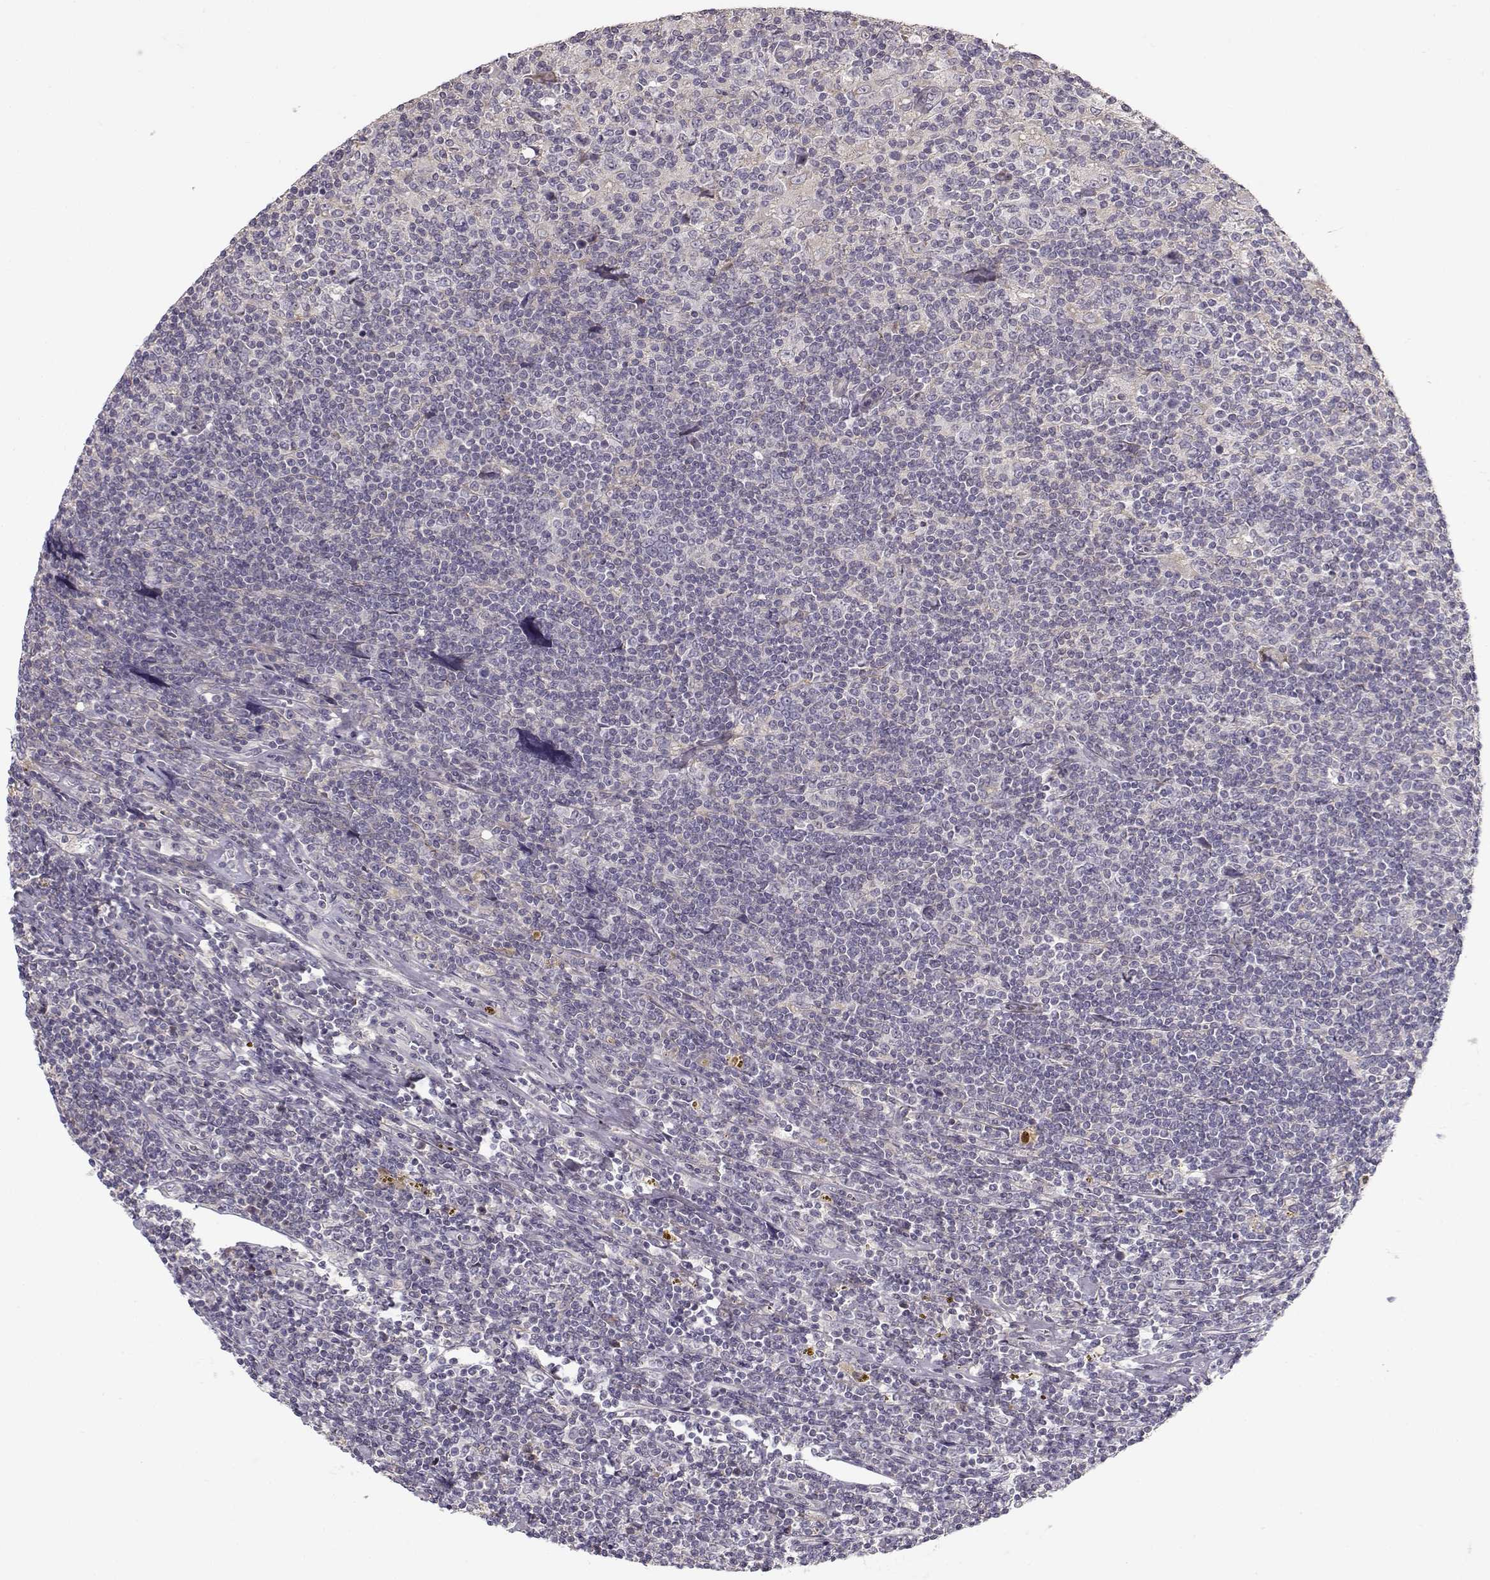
{"staining": {"intensity": "negative", "quantity": "none", "location": "none"}, "tissue": "lymphoma", "cell_type": "Tumor cells", "image_type": "cancer", "snomed": [{"axis": "morphology", "description": "Hodgkin's disease, NOS"}, {"axis": "topography", "description": "Lymph node"}], "caption": "Immunohistochemistry histopathology image of Hodgkin's disease stained for a protein (brown), which demonstrates no positivity in tumor cells.", "gene": "ENTPD8", "patient": {"sex": "male", "age": 40}}